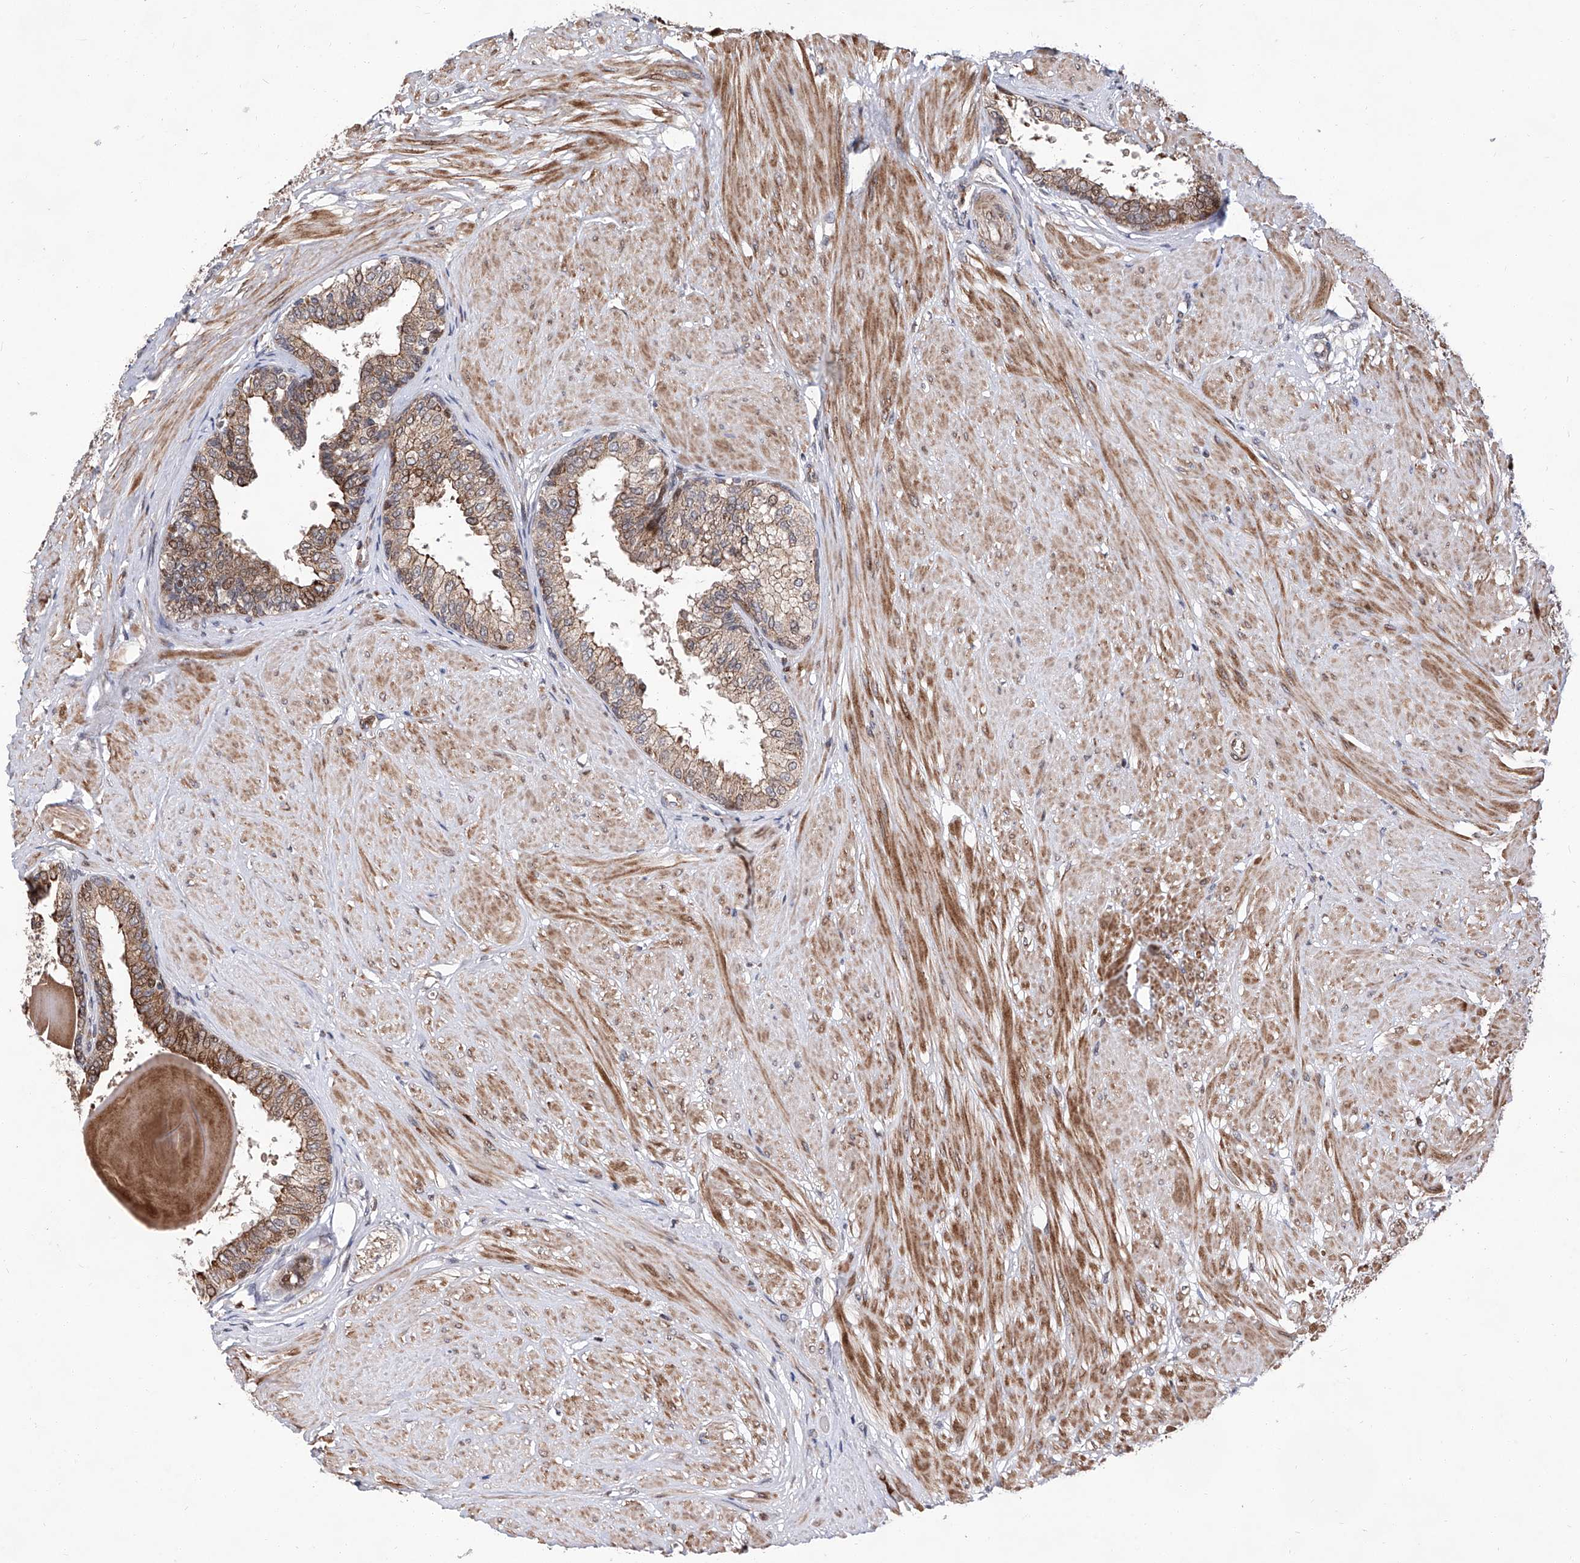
{"staining": {"intensity": "strong", "quantity": "25%-75%", "location": "cytoplasmic/membranous"}, "tissue": "prostate", "cell_type": "Glandular cells", "image_type": "normal", "snomed": [{"axis": "morphology", "description": "Normal tissue, NOS"}, {"axis": "topography", "description": "Prostate"}], "caption": "Prostate stained with immunohistochemistry displays strong cytoplasmic/membranous positivity in about 25%-75% of glandular cells. (DAB (3,3'-diaminobenzidine) IHC, brown staining for protein, blue staining for nuclei).", "gene": "FARP2", "patient": {"sex": "male", "age": 48}}